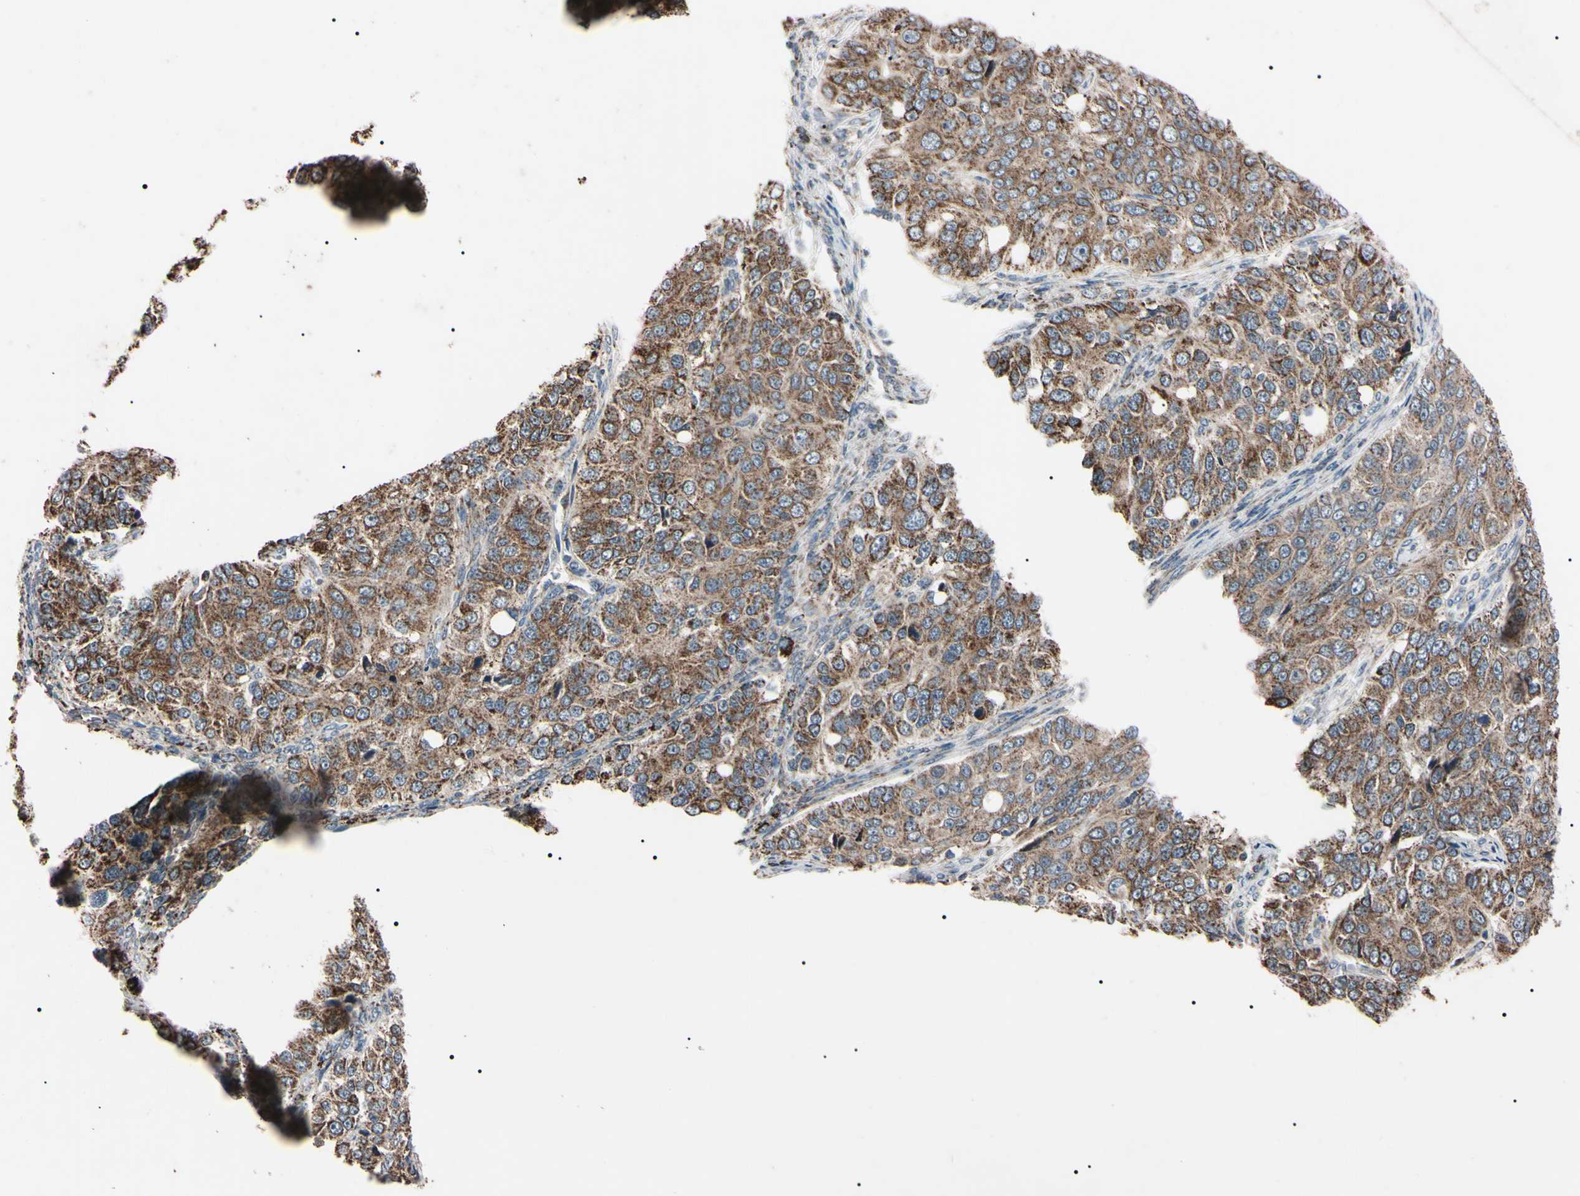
{"staining": {"intensity": "moderate", "quantity": ">75%", "location": "cytoplasmic/membranous"}, "tissue": "ovarian cancer", "cell_type": "Tumor cells", "image_type": "cancer", "snomed": [{"axis": "morphology", "description": "Carcinoma, endometroid"}, {"axis": "topography", "description": "Ovary"}], "caption": "Brown immunohistochemical staining in ovarian endometroid carcinoma displays moderate cytoplasmic/membranous expression in approximately >75% of tumor cells.", "gene": "TNFRSF1A", "patient": {"sex": "female", "age": 51}}